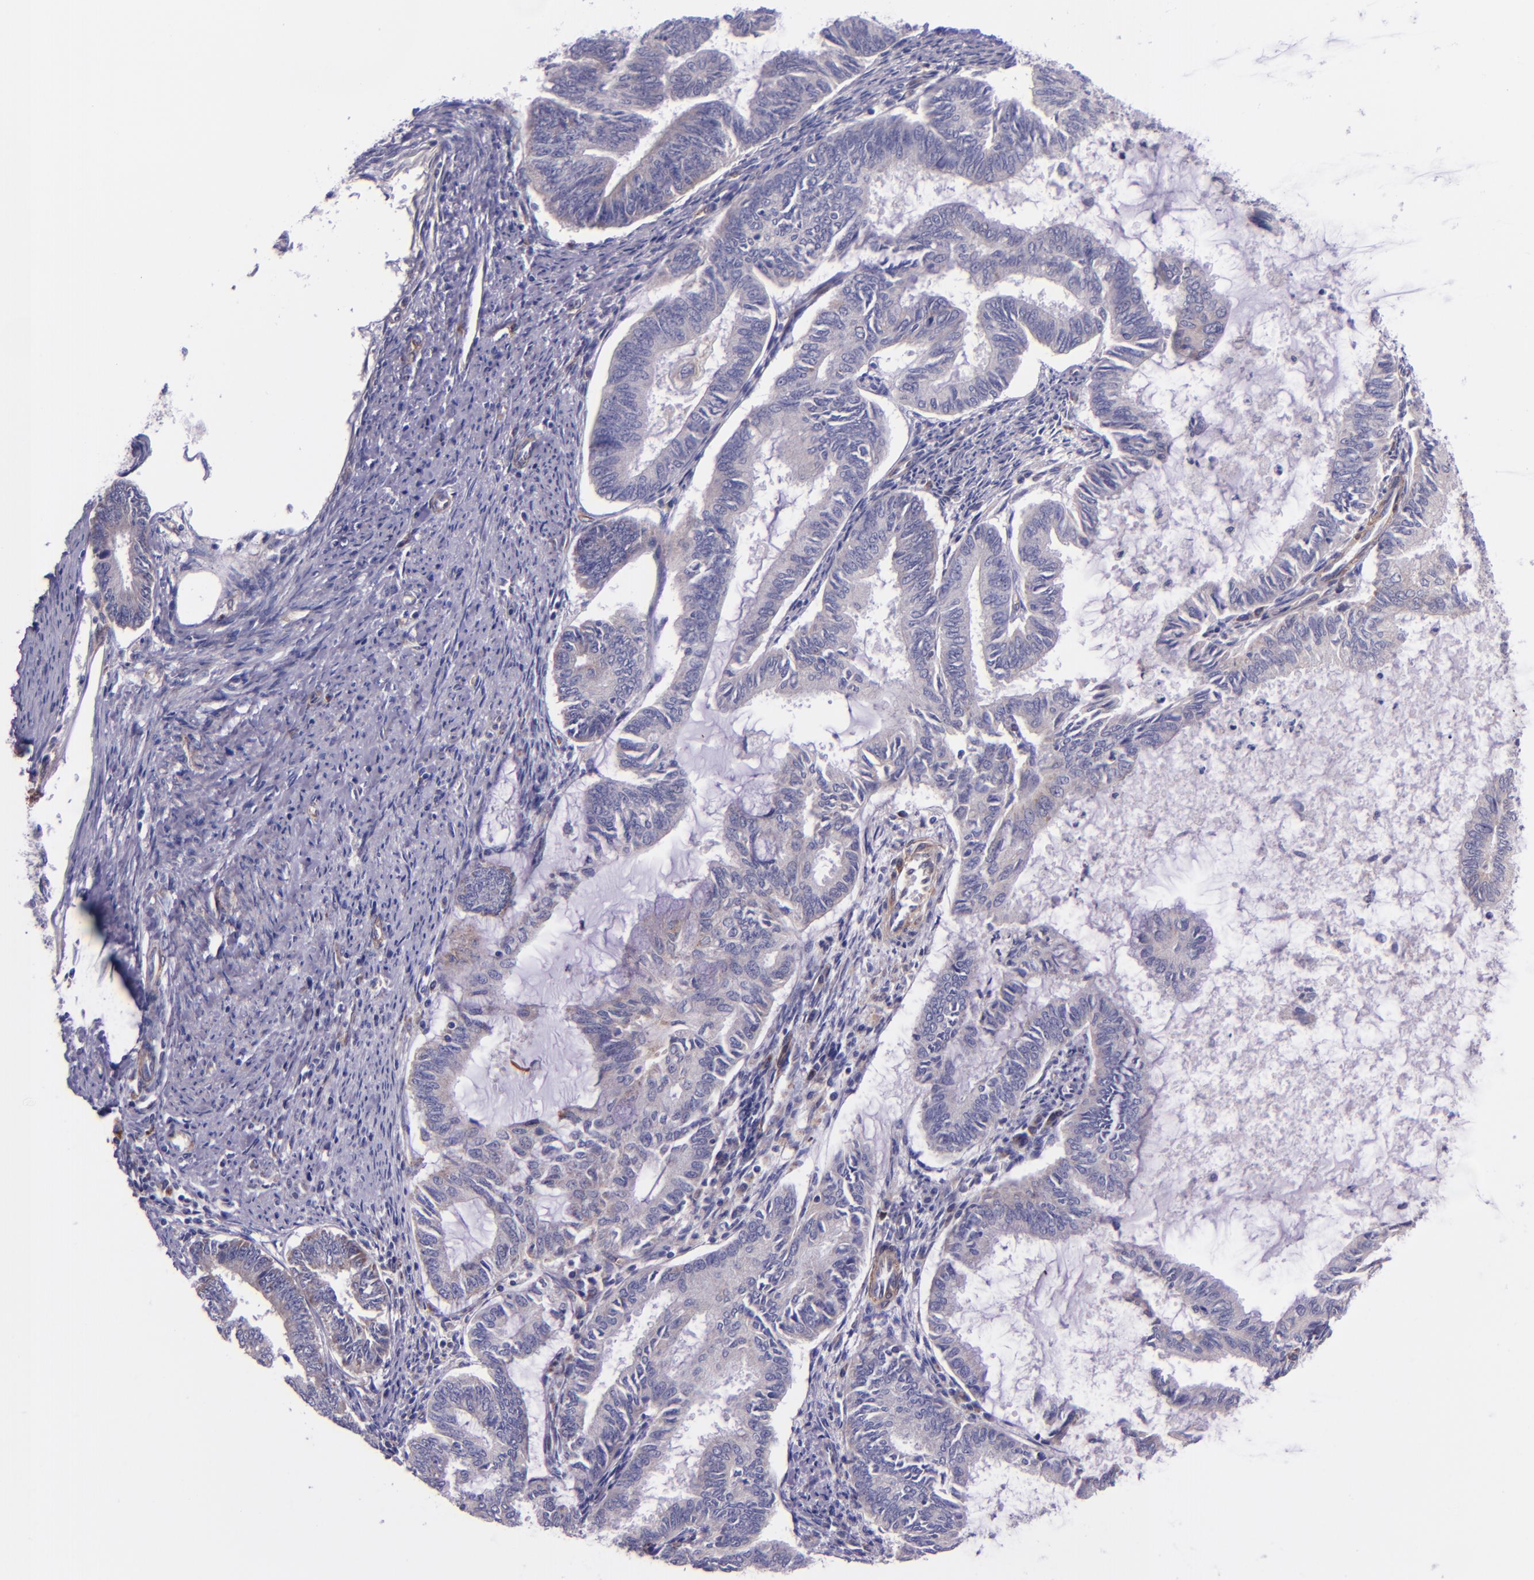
{"staining": {"intensity": "negative", "quantity": "none", "location": "none"}, "tissue": "endometrial cancer", "cell_type": "Tumor cells", "image_type": "cancer", "snomed": [{"axis": "morphology", "description": "Adenocarcinoma, NOS"}, {"axis": "topography", "description": "Endometrium"}], "caption": "Micrograph shows no significant protein positivity in tumor cells of adenocarcinoma (endometrial).", "gene": "IDH3G", "patient": {"sex": "female", "age": 86}}